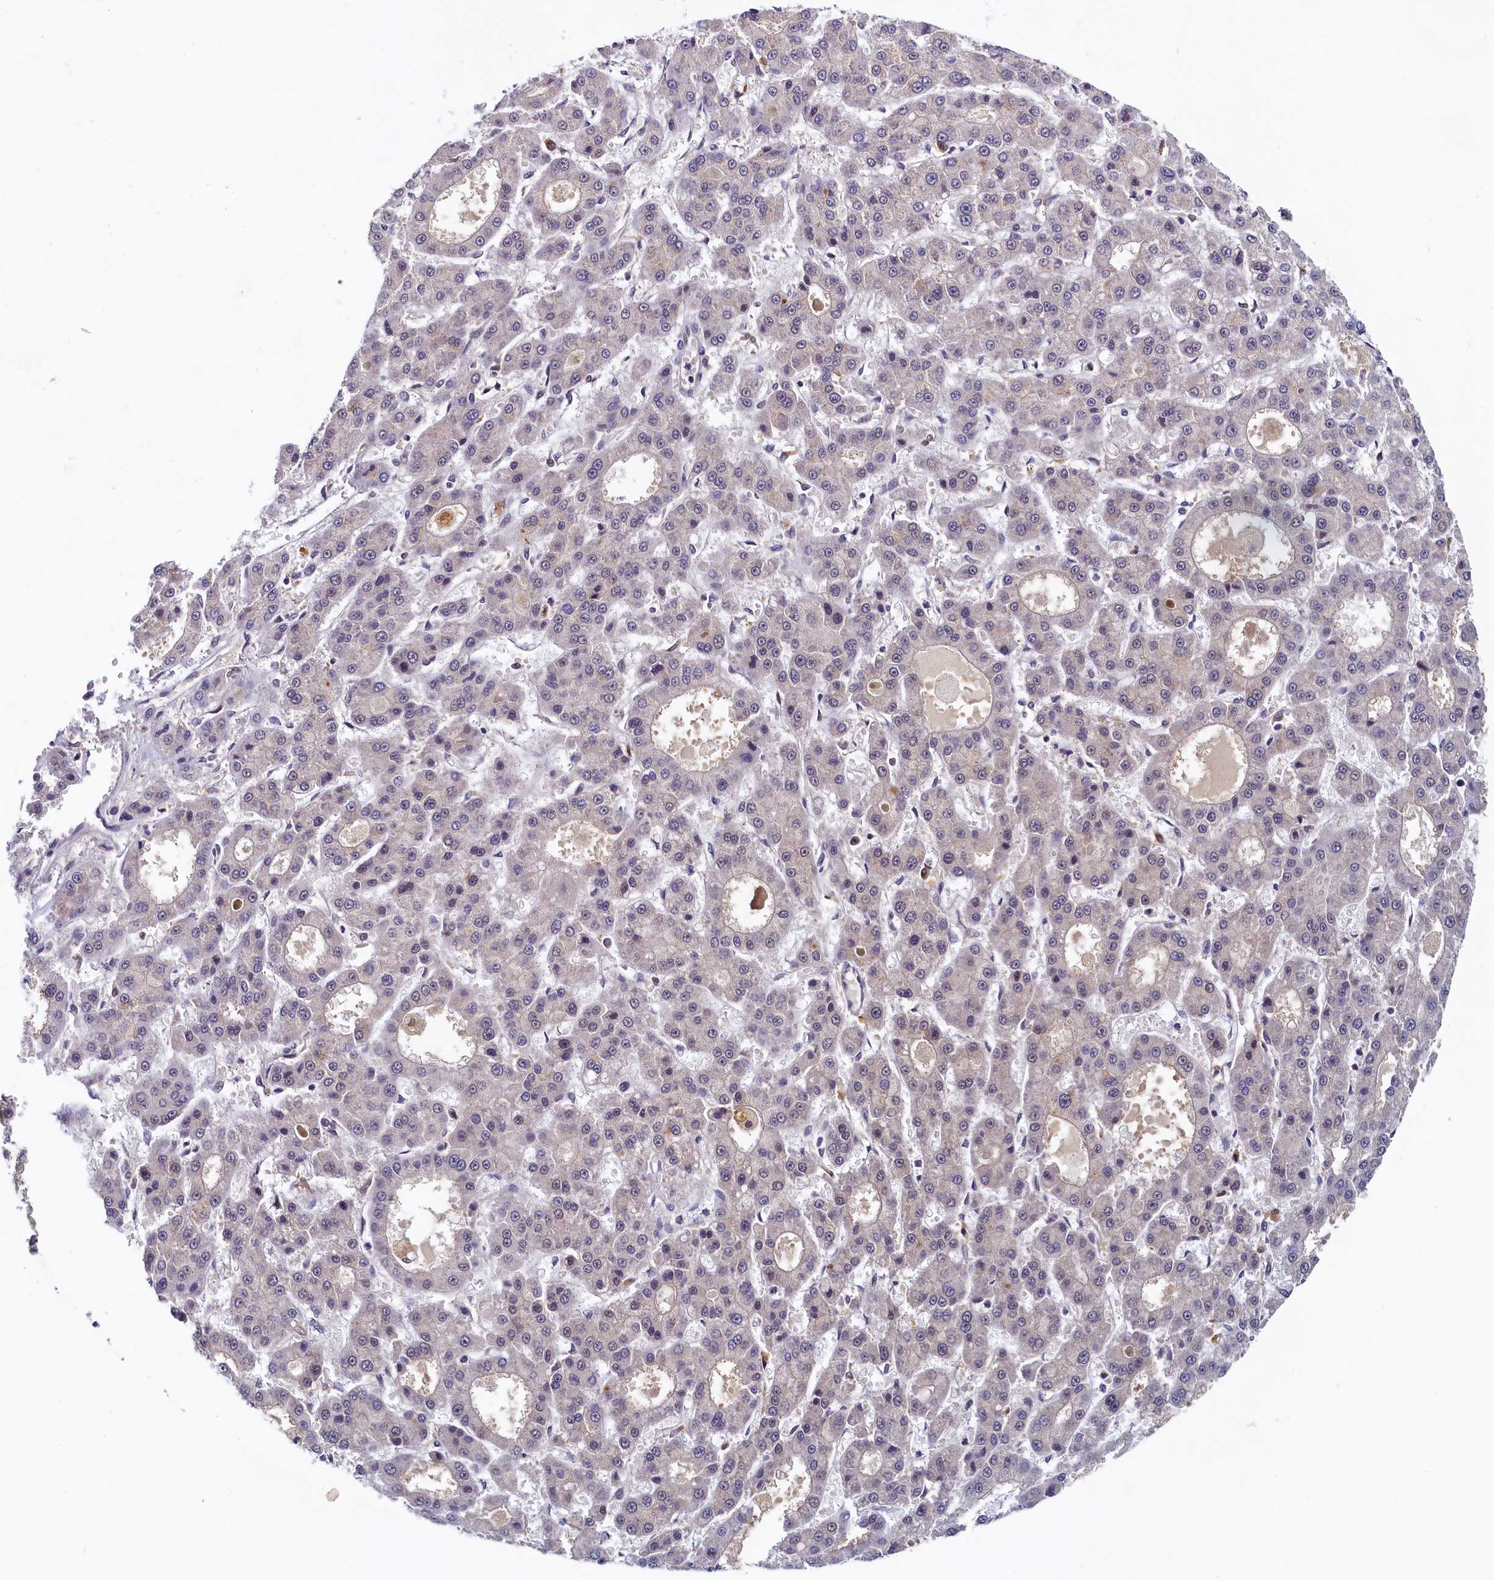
{"staining": {"intensity": "negative", "quantity": "none", "location": "none"}, "tissue": "liver cancer", "cell_type": "Tumor cells", "image_type": "cancer", "snomed": [{"axis": "morphology", "description": "Carcinoma, Hepatocellular, NOS"}, {"axis": "topography", "description": "Liver"}], "caption": "The immunohistochemistry photomicrograph has no significant positivity in tumor cells of liver hepatocellular carcinoma tissue.", "gene": "PAAF1", "patient": {"sex": "male", "age": 70}}